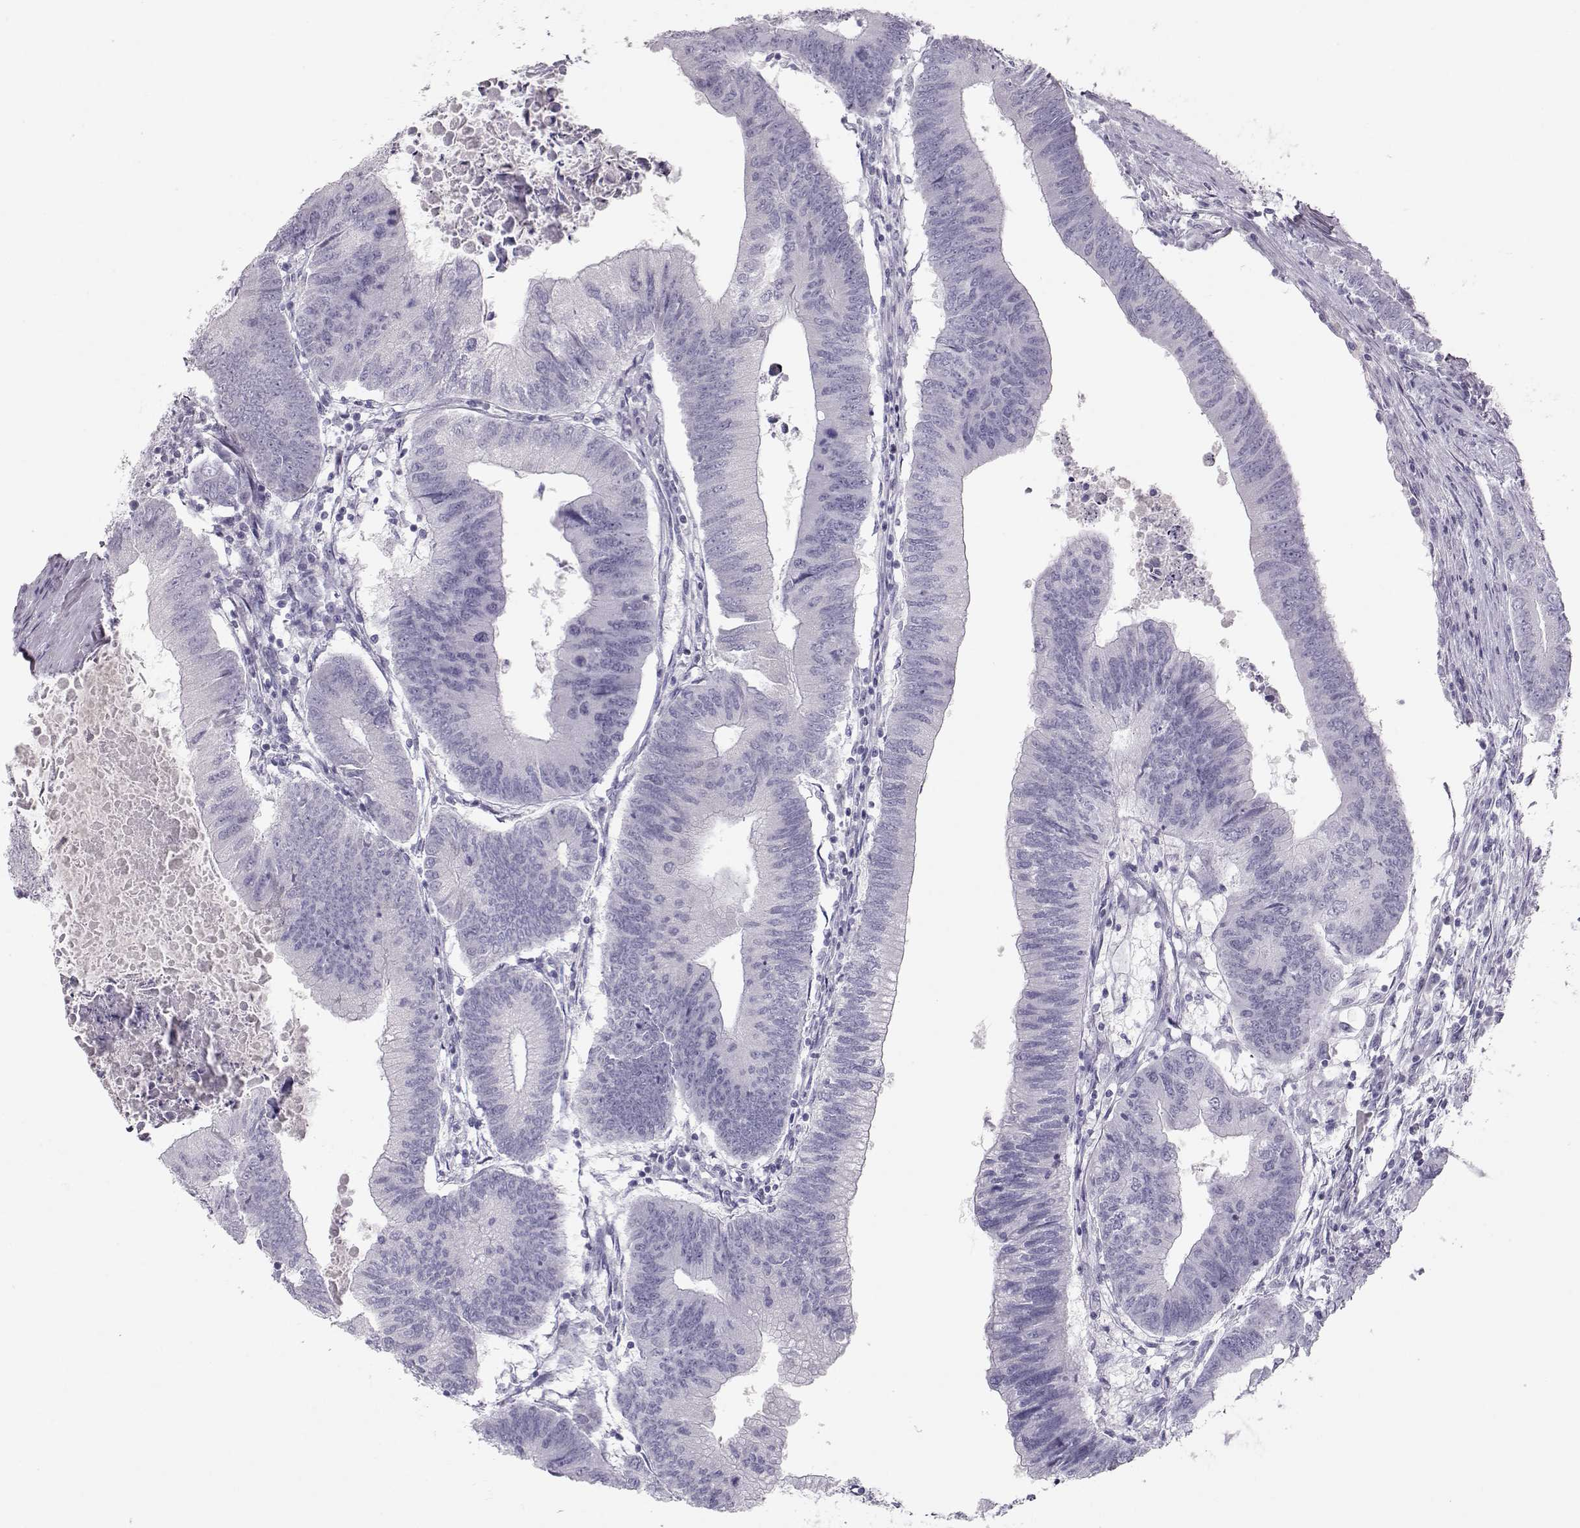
{"staining": {"intensity": "negative", "quantity": "none", "location": "none"}, "tissue": "colorectal cancer", "cell_type": "Tumor cells", "image_type": "cancer", "snomed": [{"axis": "morphology", "description": "Adenocarcinoma, NOS"}, {"axis": "topography", "description": "Colon"}], "caption": "Tumor cells are negative for brown protein staining in colorectal adenocarcinoma.", "gene": "MIP", "patient": {"sex": "male", "age": 53}}